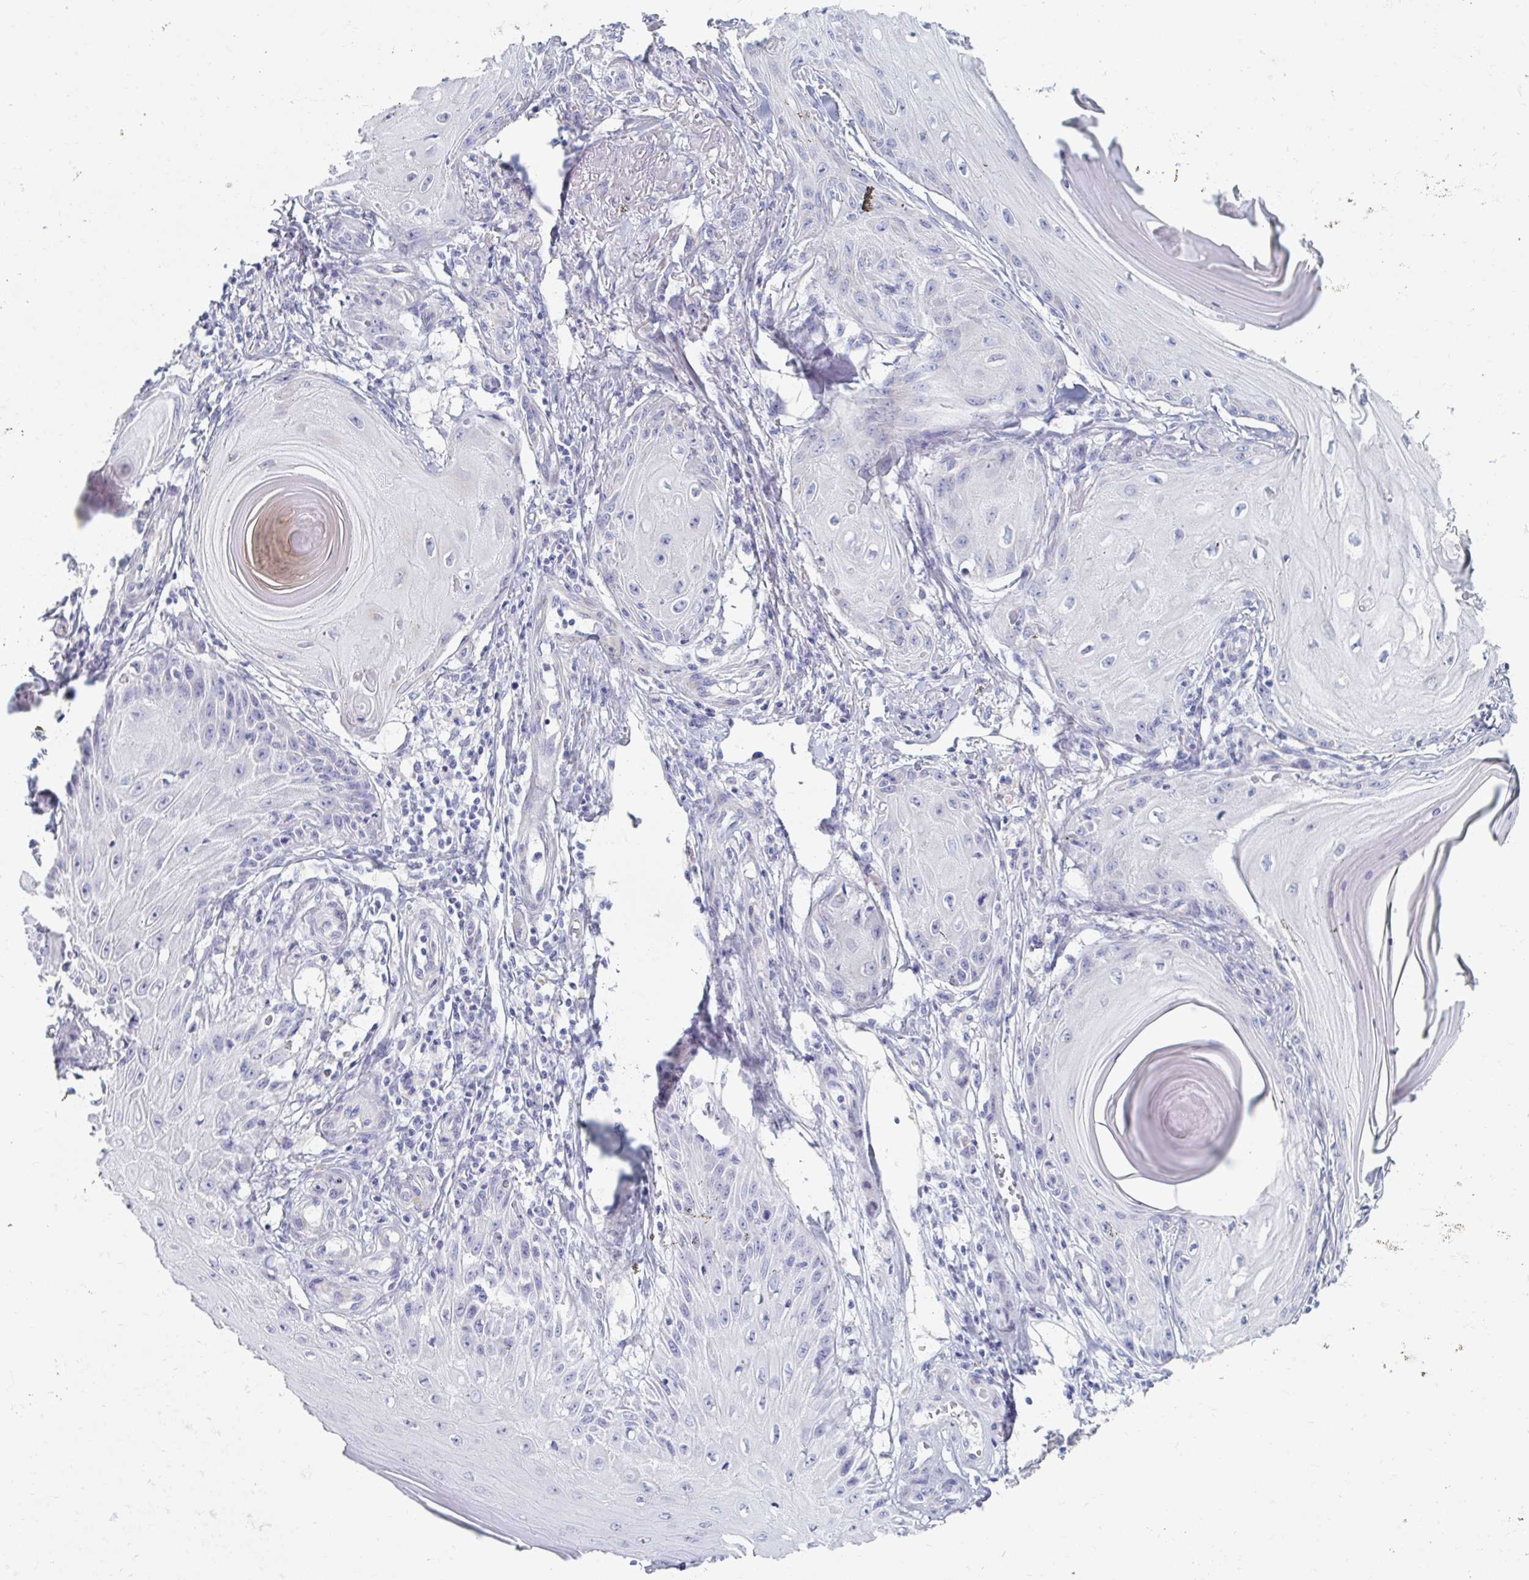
{"staining": {"intensity": "negative", "quantity": "none", "location": "none"}, "tissue": "skin cancer", "cell_type": "Tumor cells", "image_type": "cancer", "snomed": [{"axis": "morphology", "description": "Squamous cell carcinoma, NOS"}, {"axis": "topography", "description": "Skin"}], "caption": "Squamous cell carcinoma (skin) was stained to show a protein in brown. There is no significant positivity in tumor cells.", "gene": "MYLK2", "patient": {"sex": "female", "age": 77}}